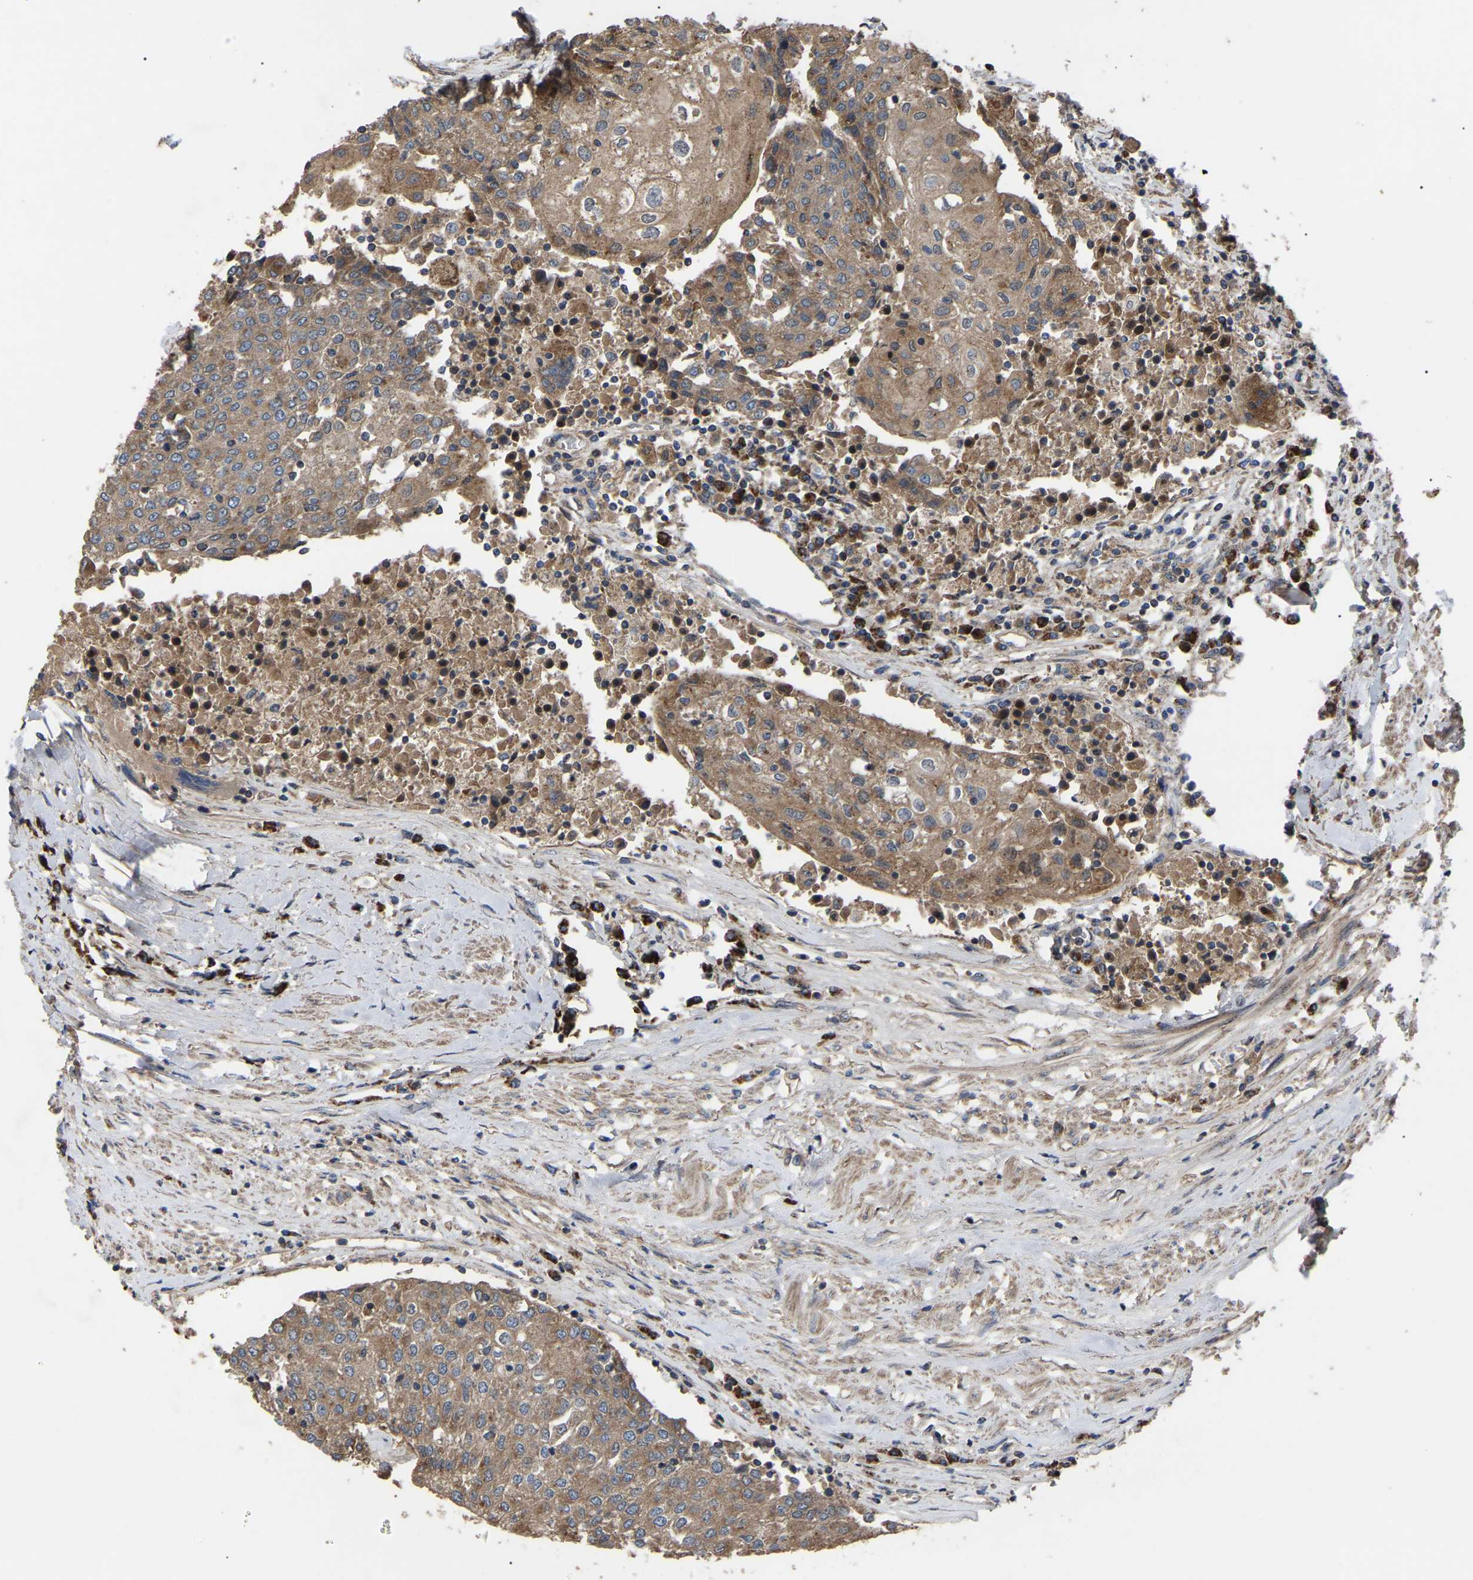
{"staining": {"intensity": "moderate", "quantity": ">75%", "location": "cytoplasmic/membranous"}, "tissue": "urothelial cancer", "cell_type": "Tumor cells", "image_type": "cancer", "snomed": [{"axis": "morphology", "description": "Urothelial carcinoma, High grade"}, {"axis": "topography", "description": "Urinary bladder"}], "caption": "Urothelial cancer was stained to show a protein in brown. There is medium levels of moderate cytoplasmic/membranous staining in about >75% of tumor cells.", "gene": "GCC1", "patient": {"sex": "female", "age": 85}}